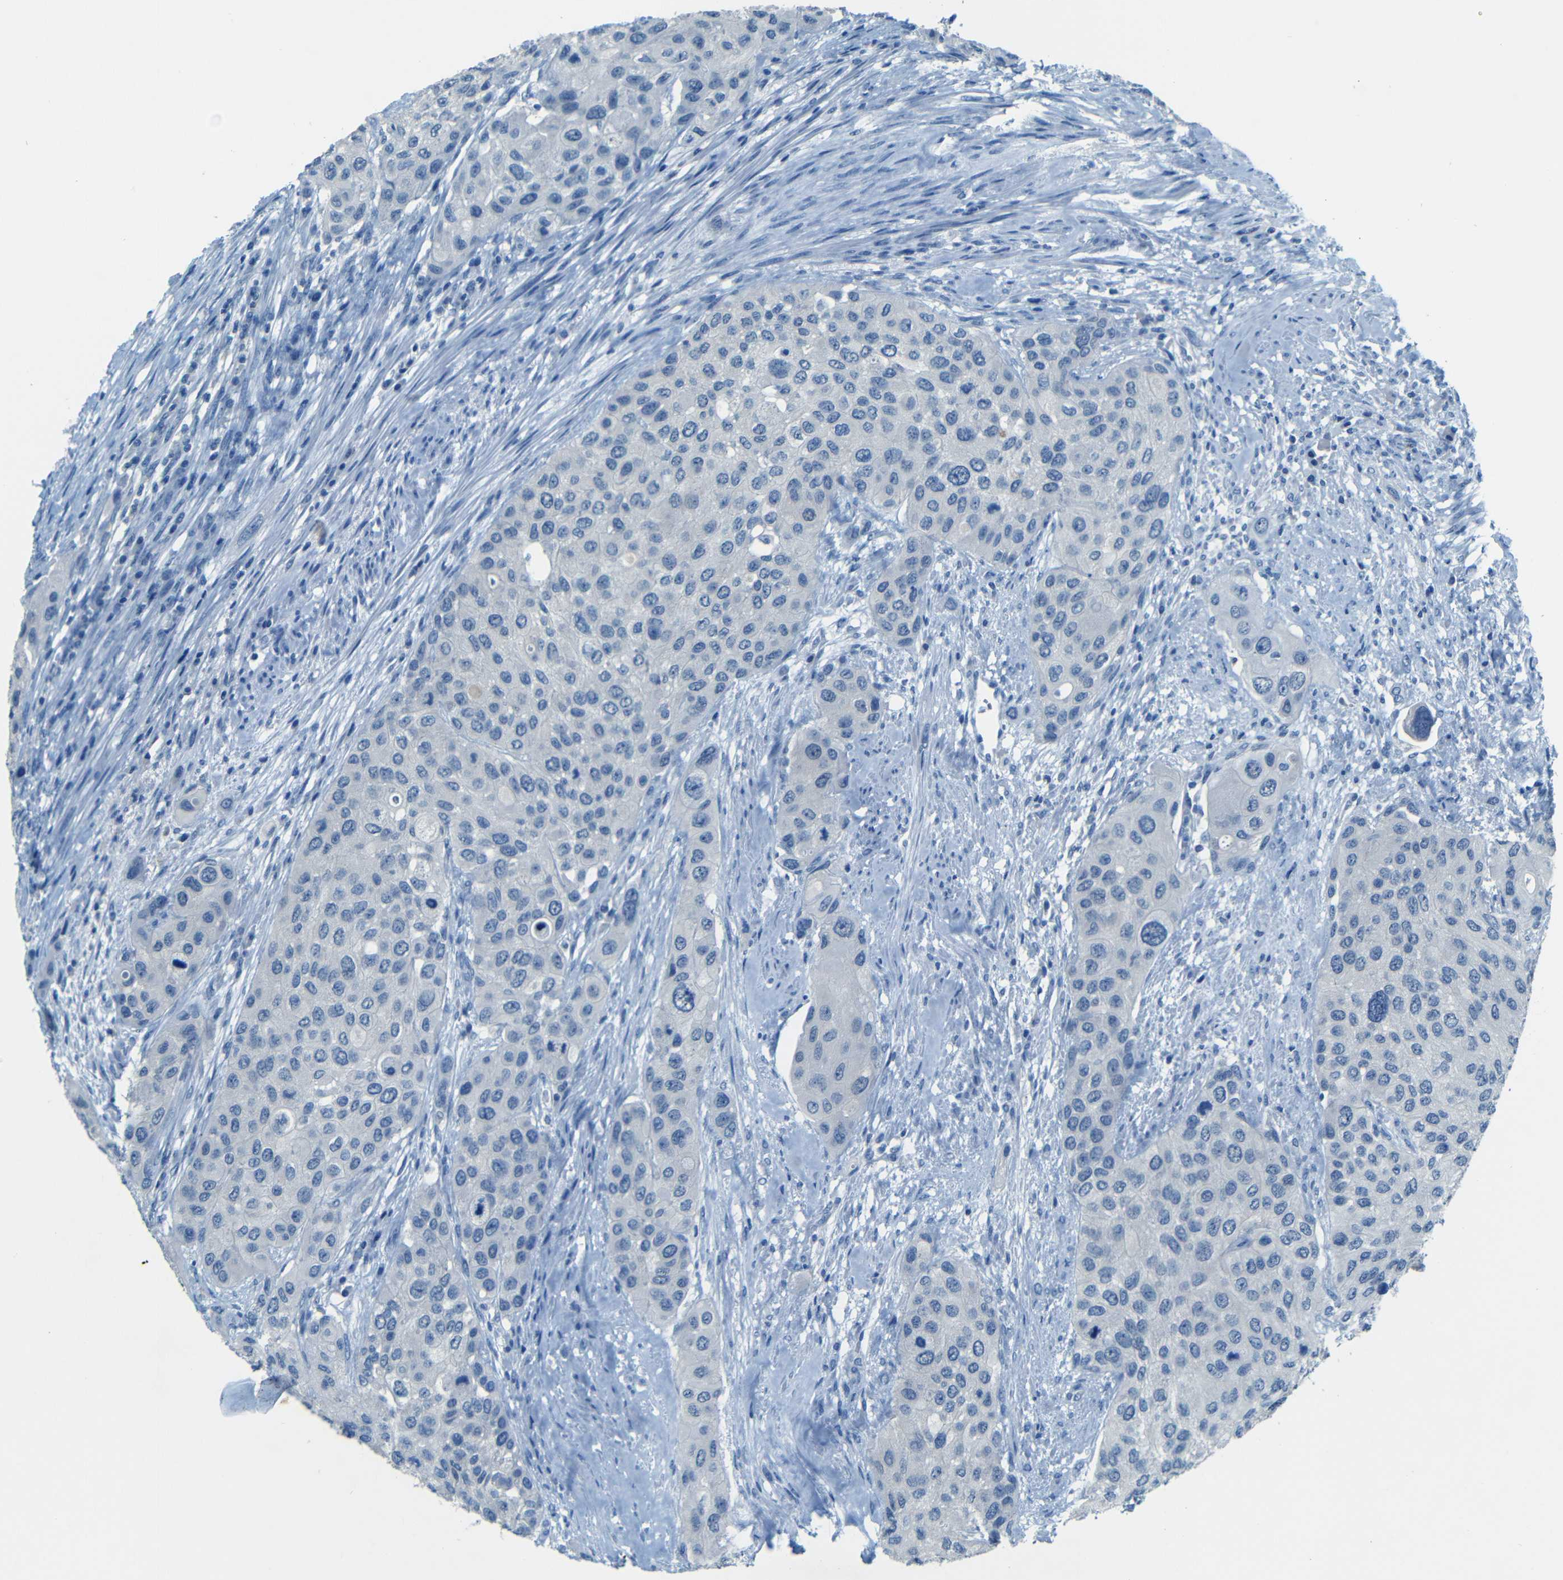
{"staining": {"intensity": "negative", "quantity": "none", "location": "none"}, "tissue": "urothelial cancer", "cell_type": "Tumor cells", "image_type": "cancer", "snomed": [{"axis": "morphology", "description": "Urothelial carcinoma, High grade"}, {"axis": "topography", "description": "Urinary bladder"}], "caption": "Tumor cells are negative for brown protein staining in urothelial cancer.", "gene": "ZMAT1", "patient": {"sex": "female", "age": 56}}